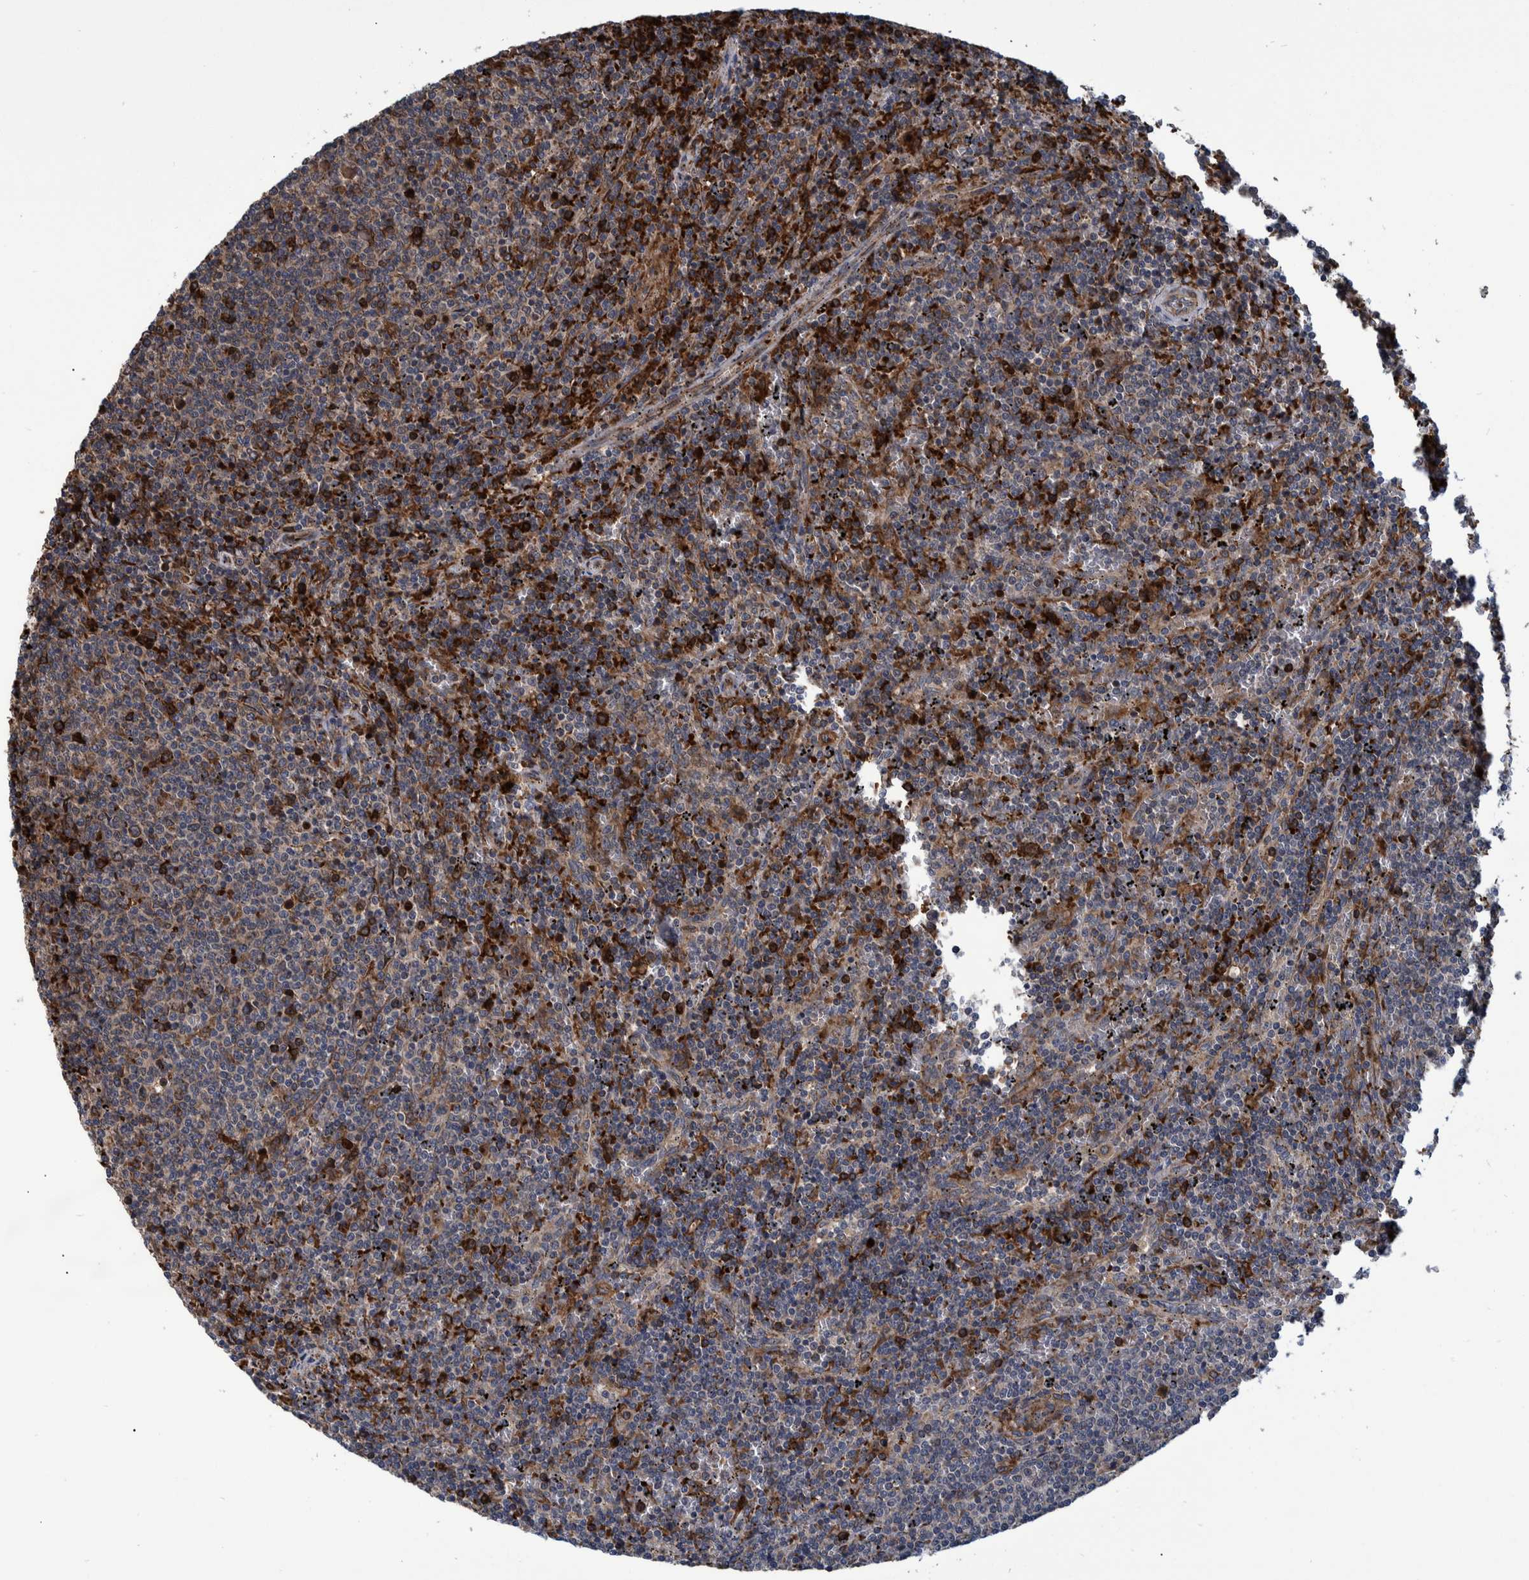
{"staining": {"intensity": "weak", "quantity": "25%-75%", "location": "cytoplasmic/membranous"}, "tissue": "lymphoma", "cell_type": "Tumor cells", "image_type": "cancer", "snomed": [{"axis": "morphology", "description": "Malignant lymphoma, non-Hodgkin's type, Low grade"}, {"axis": "topography", "description": "Spleen"}], "caption": "Tumor cells show low levels of weak cytoplasmic/membranous positivity in about 25%-75% of cells in malignant lymphoma, non-Hodgkin's type (low-grade).", "gene": "SPAG5", "patient": {"sex": "female", "age": 50}}